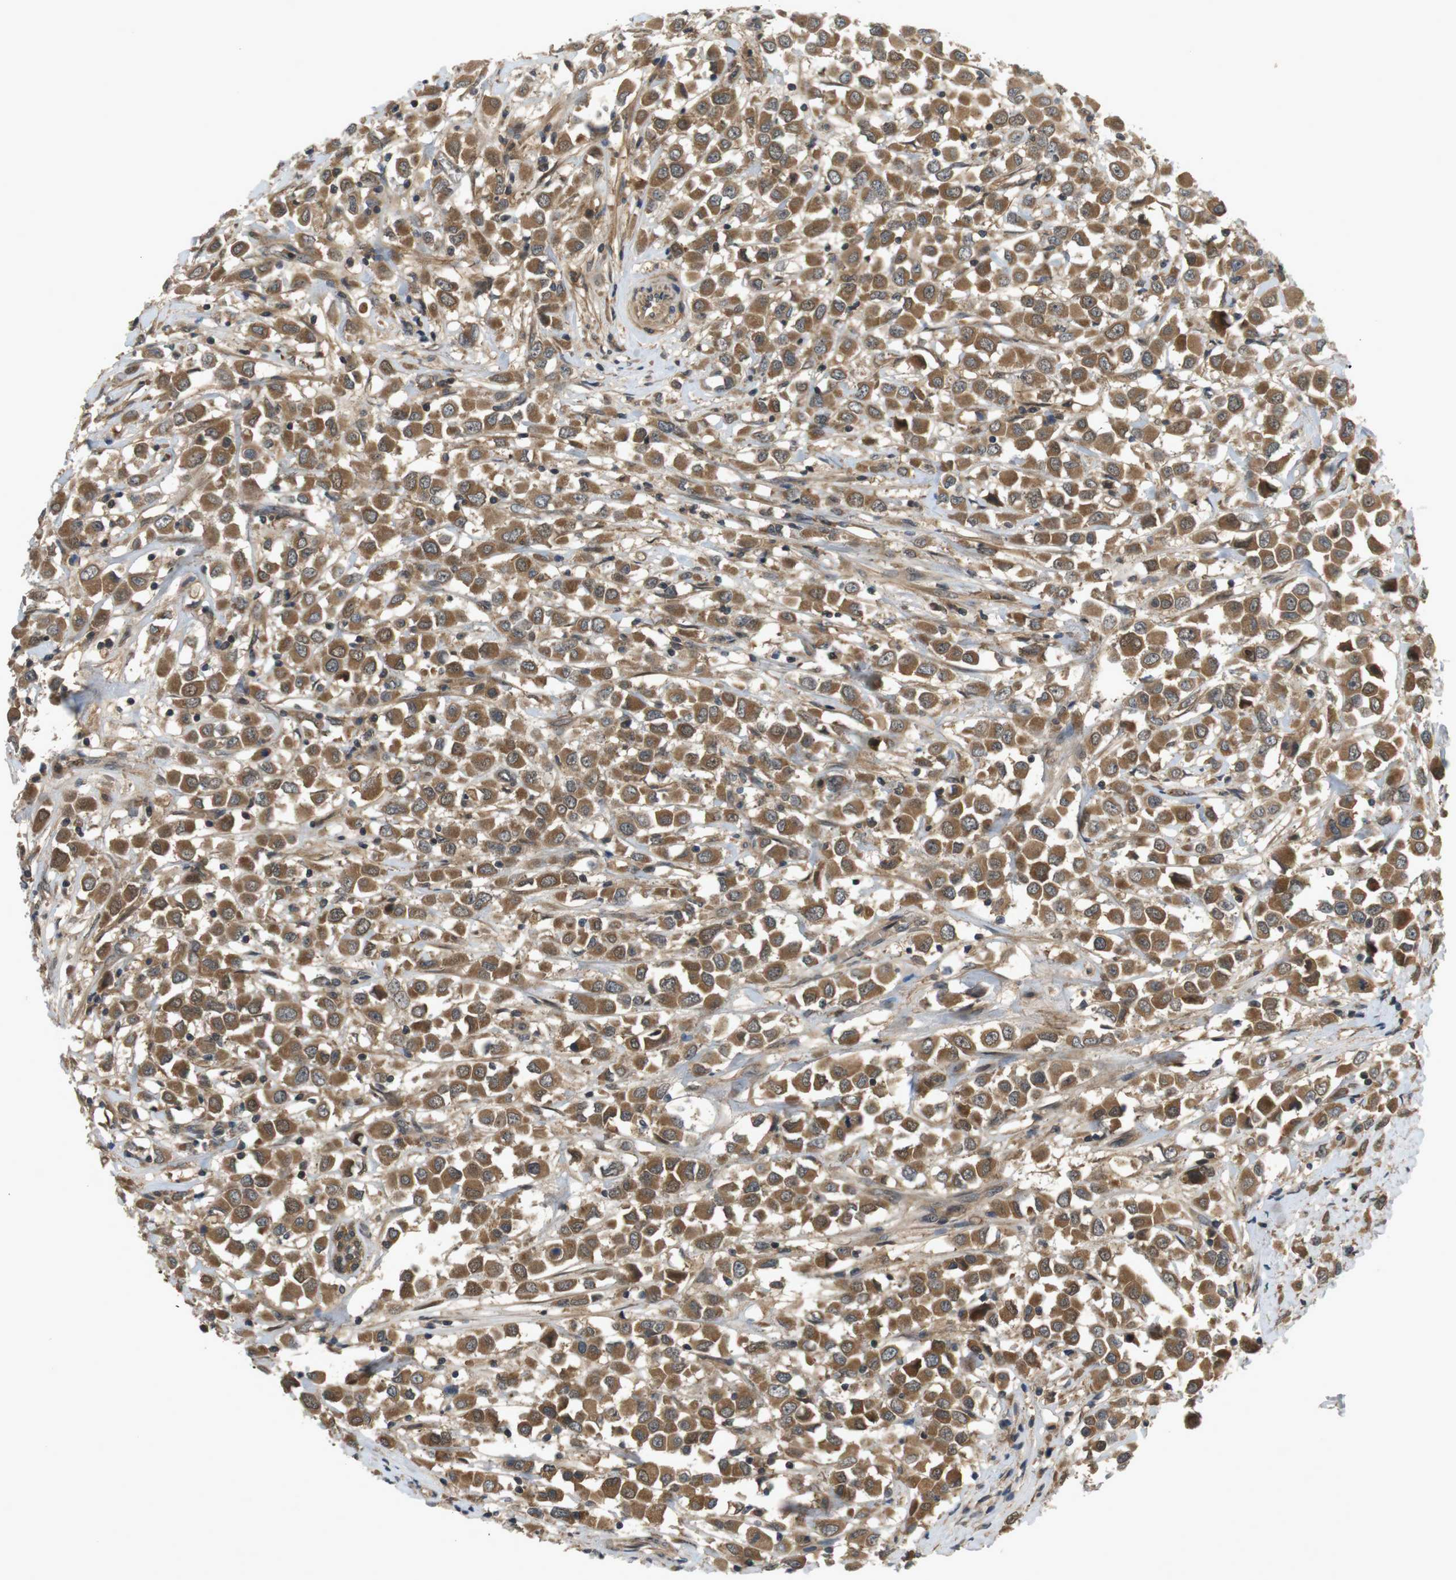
{"staining": {"intensity": "moderate", "quantity": ">75%", "location": "cytoplasmic/membranous"}, "tissue": "breast cancer", "cell_type": "Tumor cells", "image_type": "cancer", "snomed": [{"axis": "morphology", "description": "Duct carcinoma"}, {"axis": "topography", "description": "Breast"}], "caption": "Protein expression analysis of breast invasive ductal carcinoma exhibits moderate cytoplasmic/membranous positivity in approximately >75% of tumor cells.", "gene": "NFKBIE", "patient": {"sex": "female", "age": 61}}